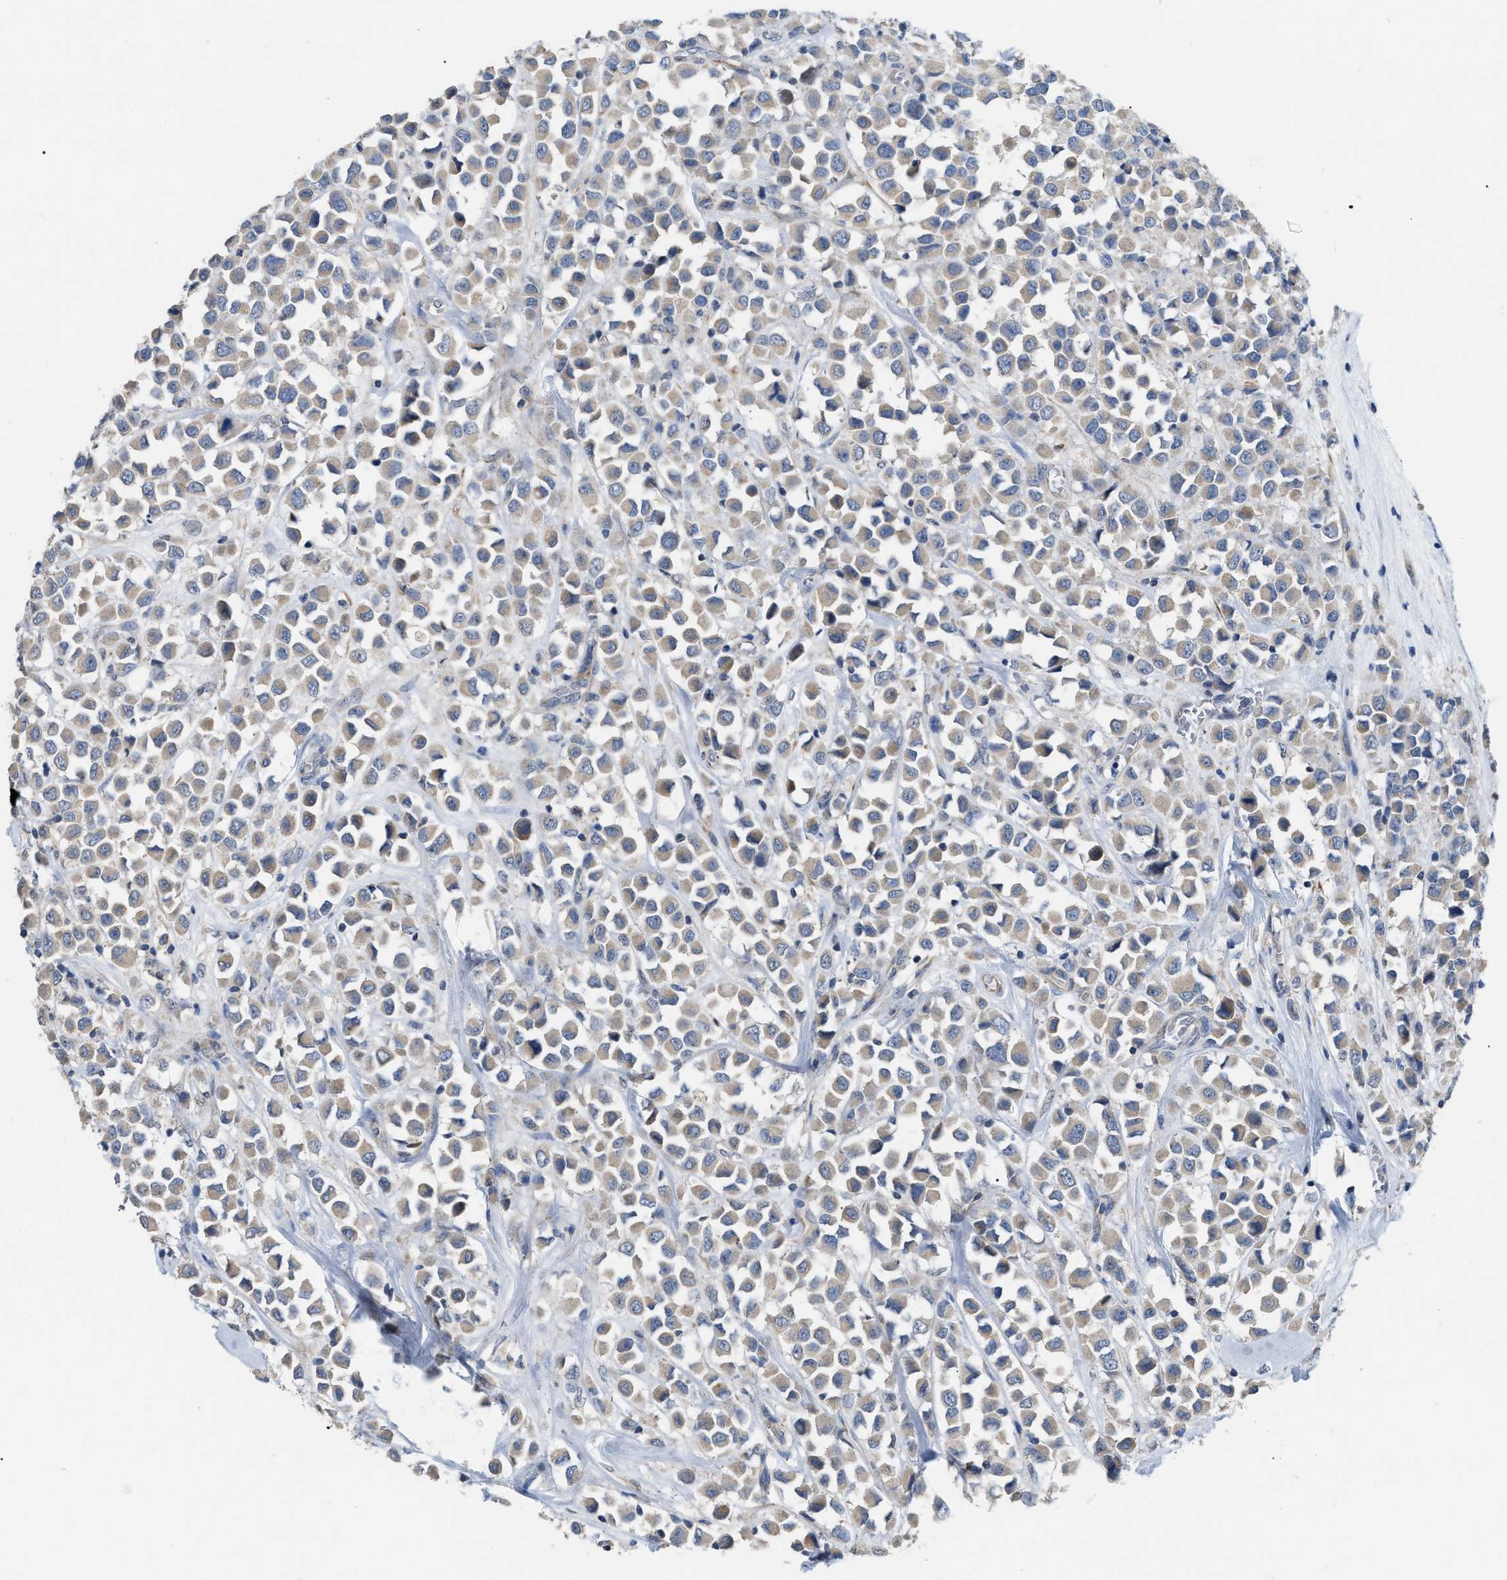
{"staining": {"intensity": "weak", "quantity": ">75%", "location": "cytoplasmic/membranous"}, "tissue": "breast cancer", "cell_type": "Tumor cells", "image_type": "cancer", "snomed": [{"axis": "morphology", "description": "Duct carcinoma"}, {"axis": "topography", "description": "Breast"}], "caption": "Breast cancer (intraductal carcinoma) tissue exhibits weak cytoplasmic/membranous expression in approximately >75% of tumor cells, visualized by immunohistochemistry.", "gene": "DHX58", "patient": {"sex": "female", "age": 61}}